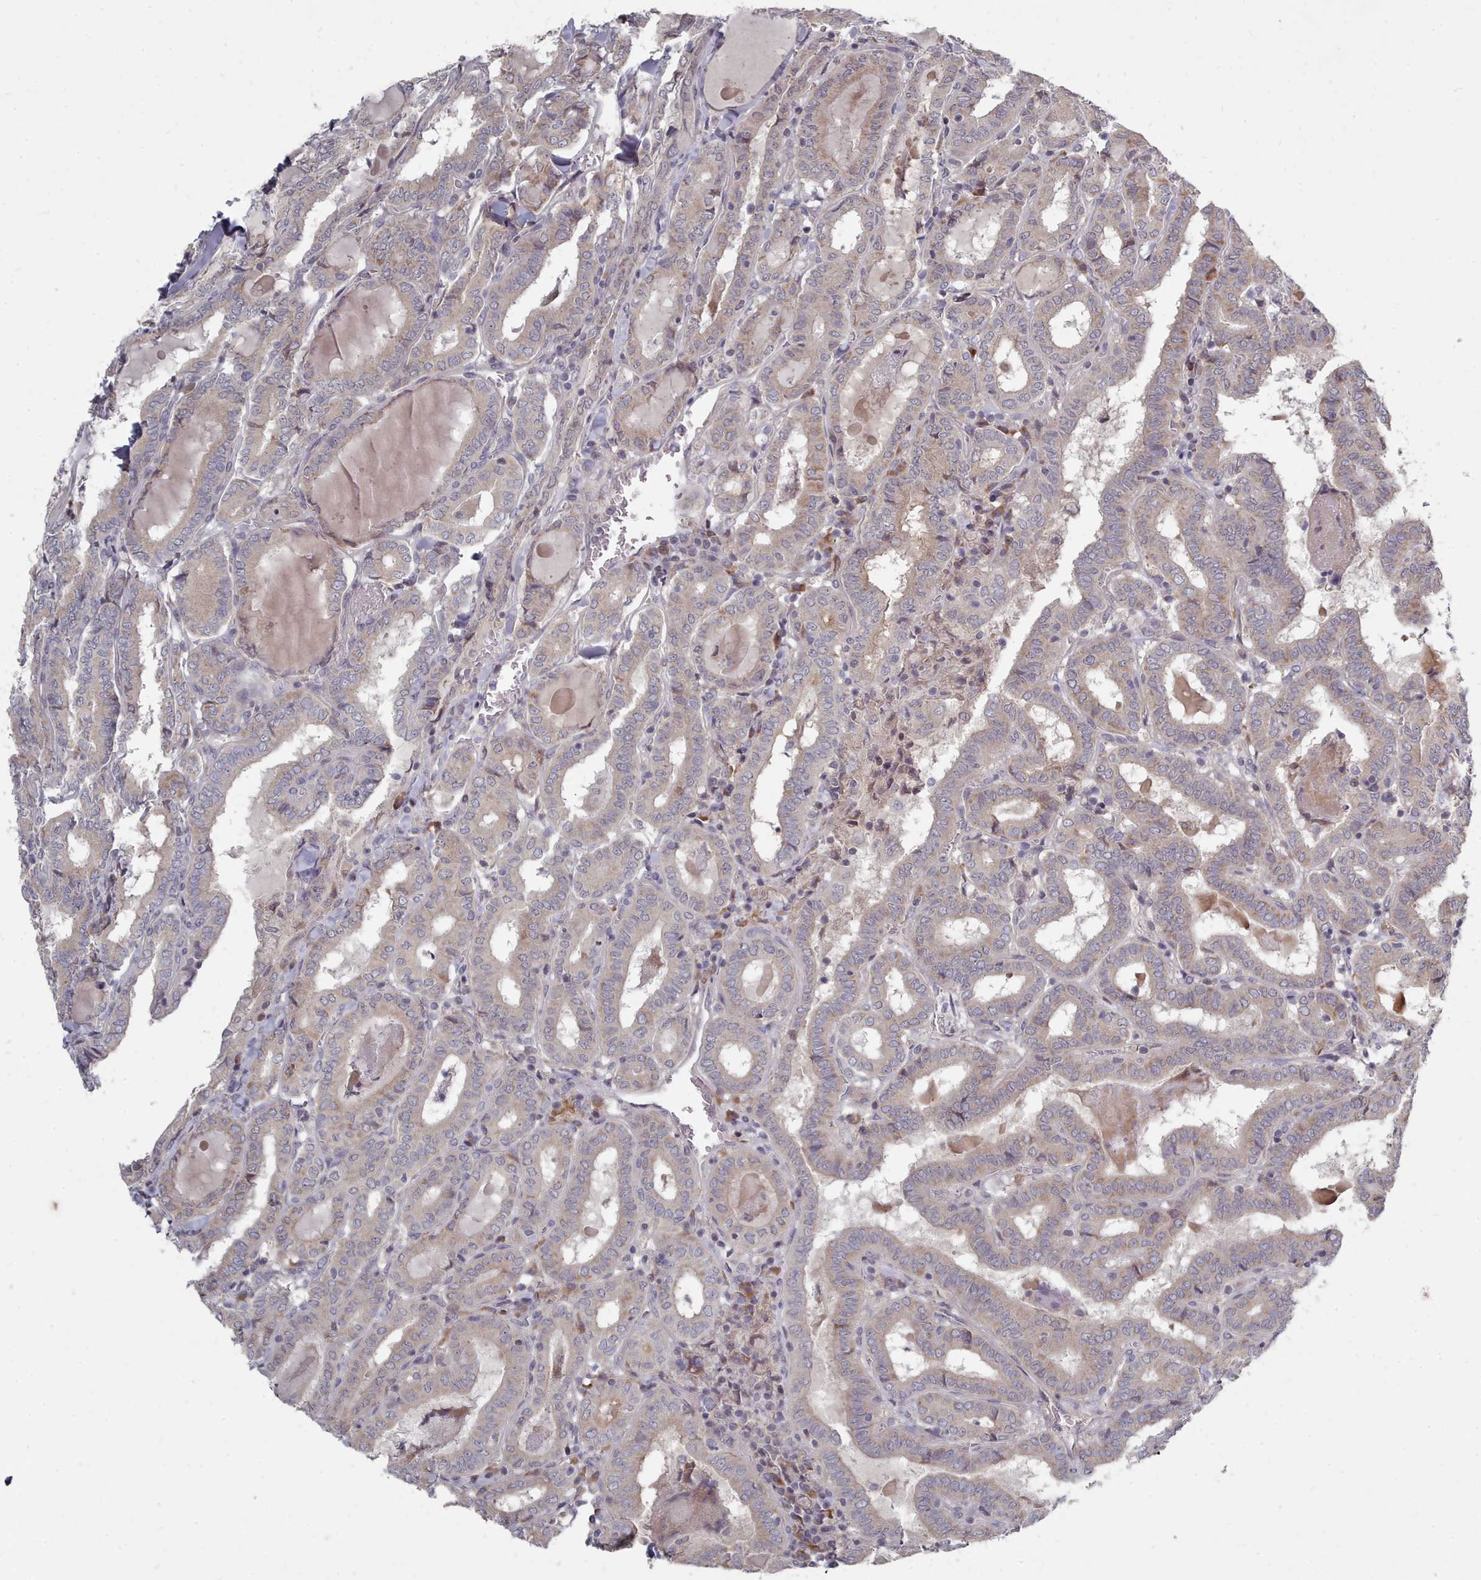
{"staining": {"intensity": "weak", "quantity": "25%-75%", "location": "cytoplasmic/membranous"}, "tissue": "thyroid cancer", "cell_type": "Tumor cells", "image_type": "cancer", "snomed": [{"axis": "morphology", "description": "Papillary adenocarcinoma, NOS"}, {"axis": "topography", "description": "Thyroid gland"}], "caption": "Papillary adenocarcinoma (thyroid) tissue demonstrates weak cytoplasmic/membranous expression in approximately 25%-75% of tumor cells", "gene": "ACKR3", "patient": {"sex": "female", "age": 72}}